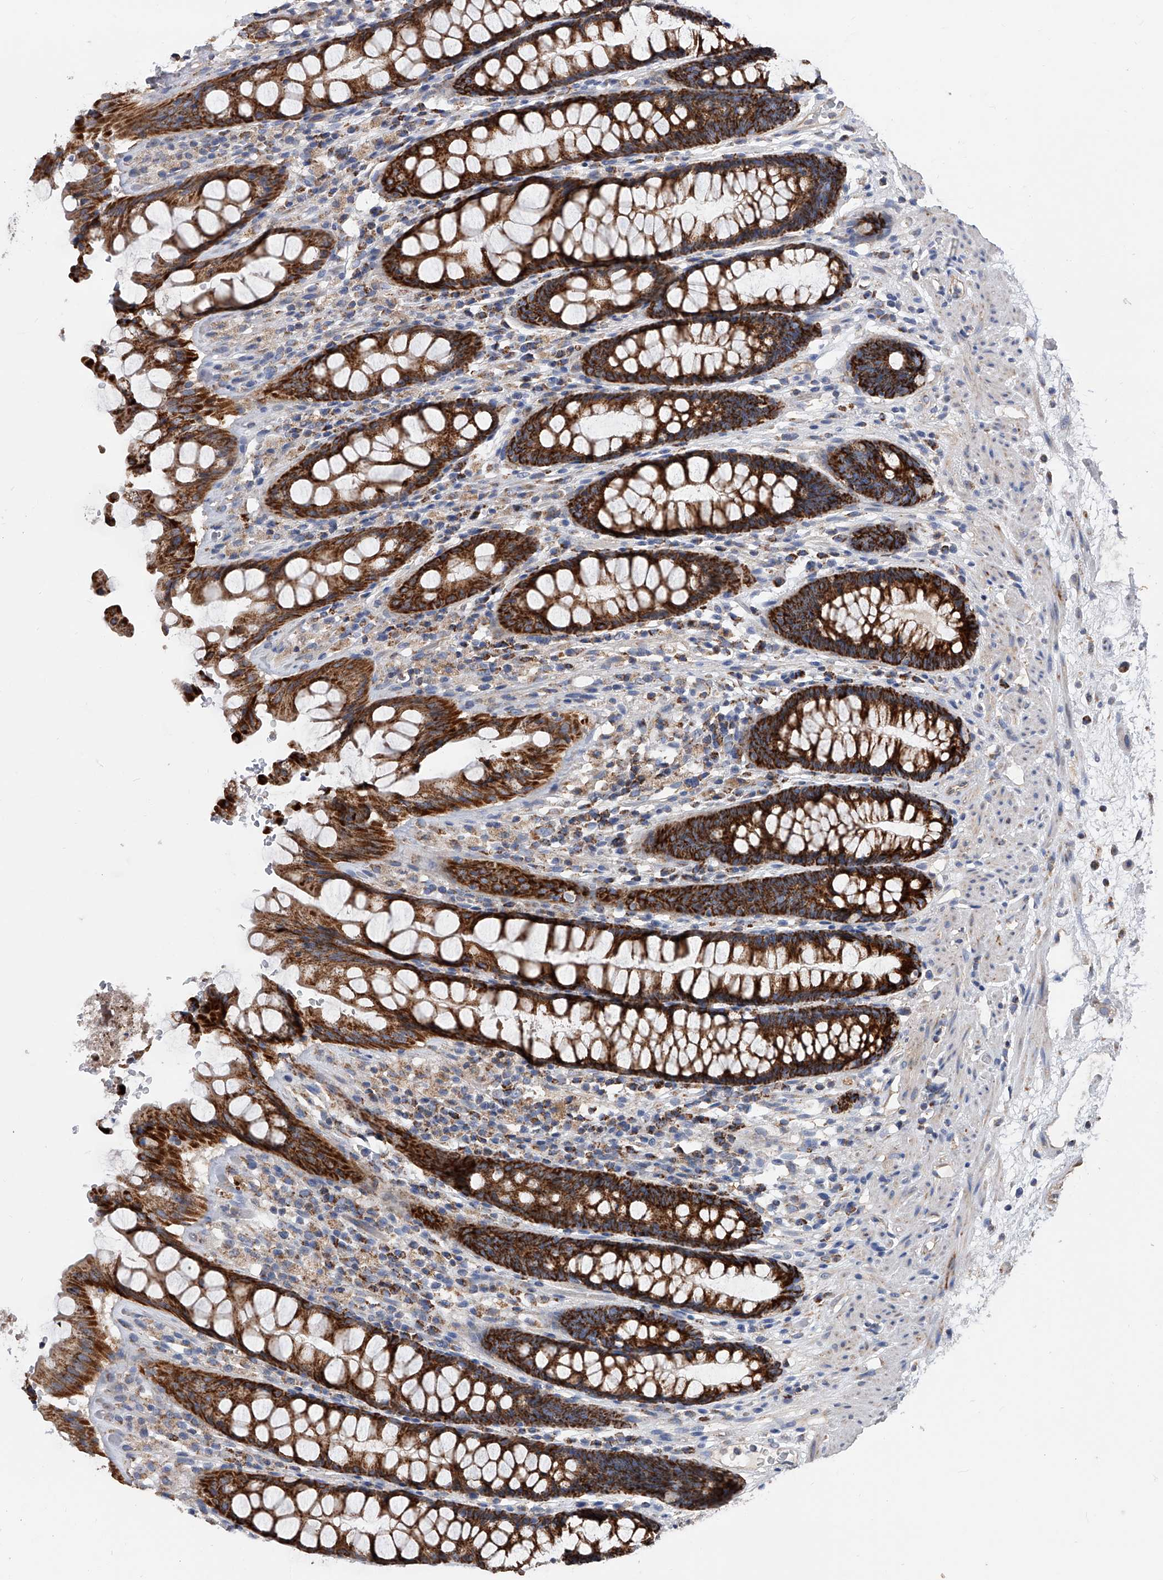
{"staining": {"intensity": "strong", "quantity": ">75%", "location": "cytoplasmic/membranous"}, "tissue": "rectum", "cell_type": "Glandular cells", "image_type": "normal", "snomed": [{"axis": "morphology", "description": "Normal tissue, NOS"}, {"axis": "topography", "description": "Rectum"}], "caption": "Rectum stained for a protein (brown) displays strong cytoplasmic/membranous positive positivity in approximately >75% of glandular cells.", "gene": "PDSS2", "patient": {"sex": "male", "age": 64}}